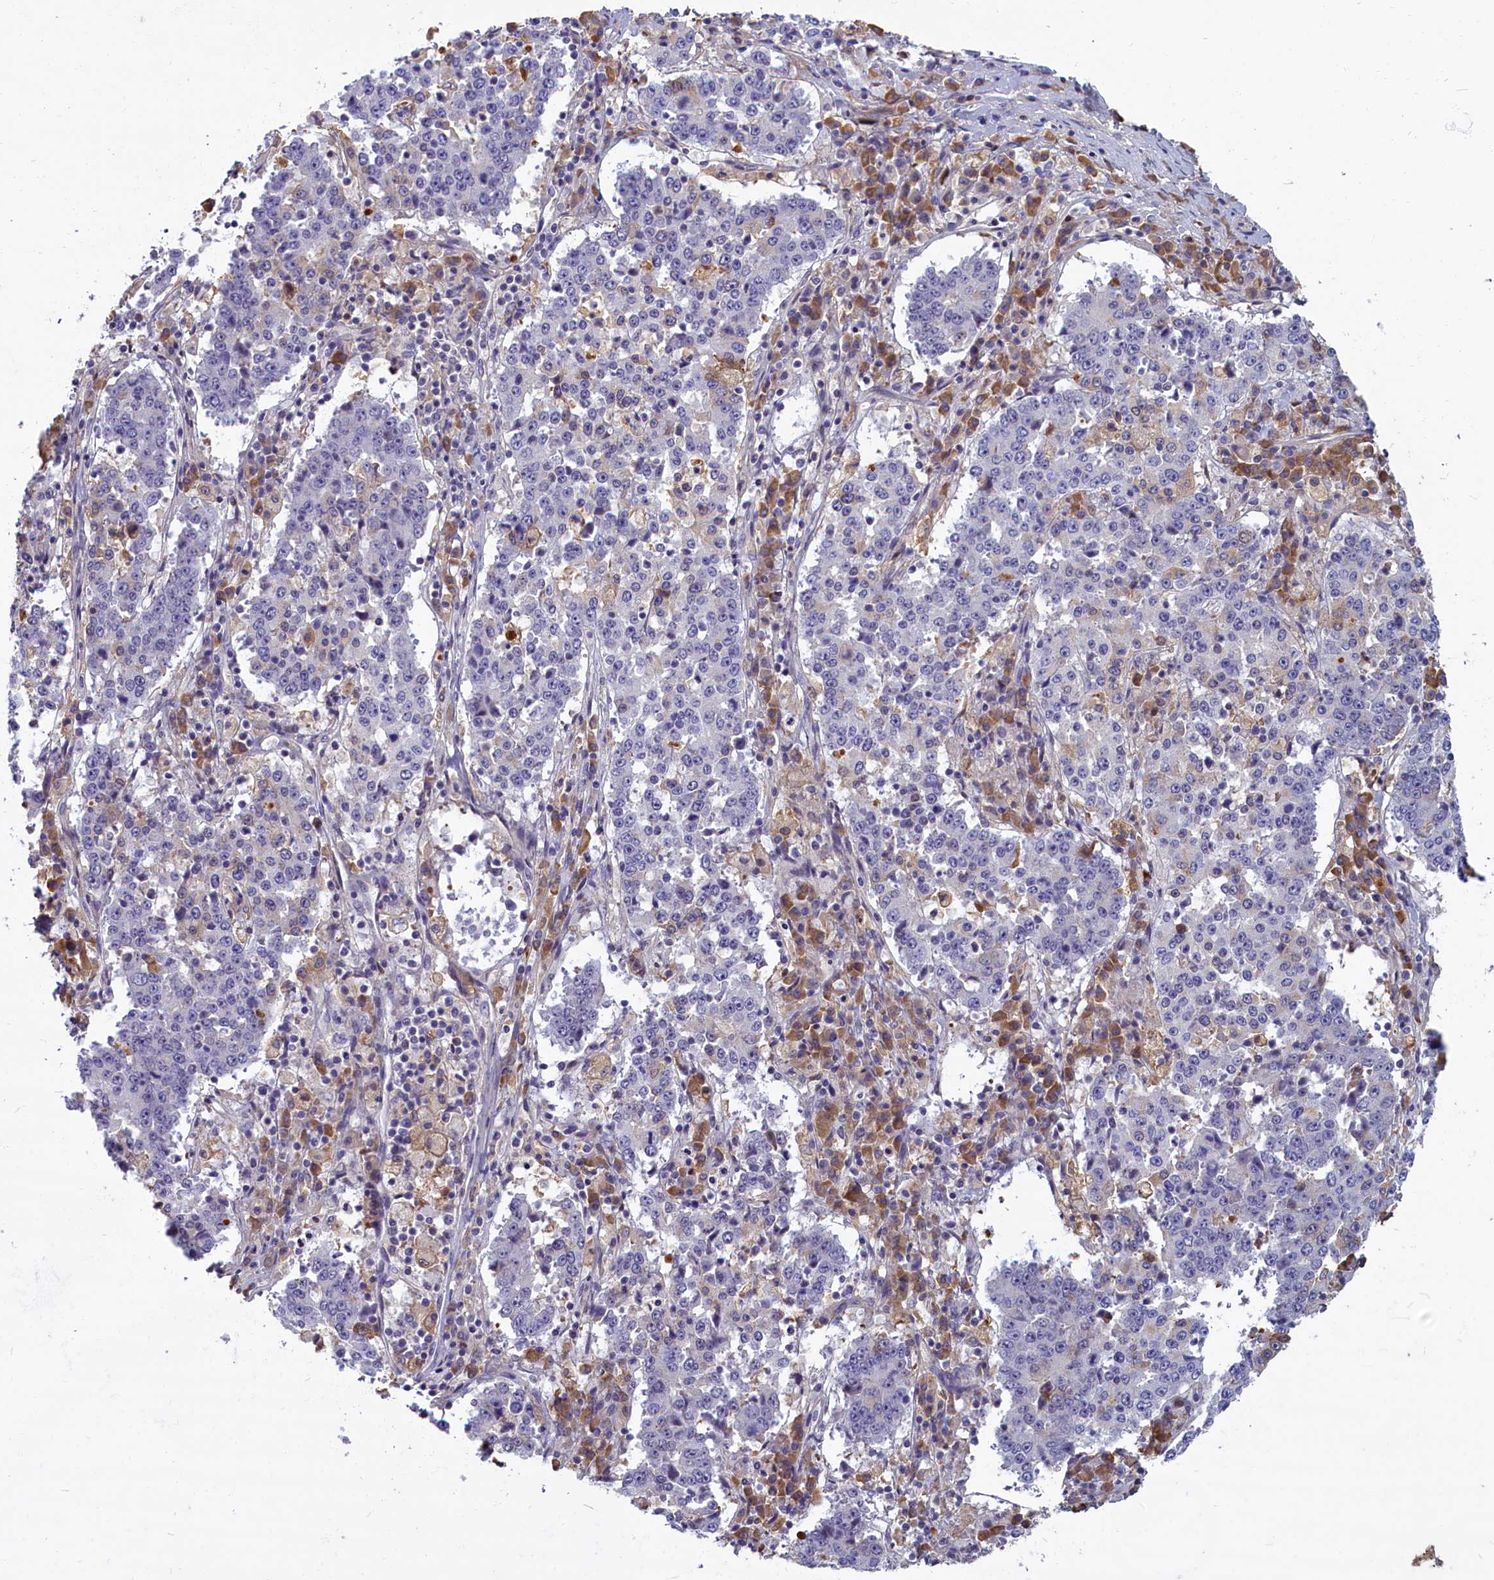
{"staining": {"intensity": "negative", "quantity": "none", "location": "none"}, "tissue": "stomach cancer", "cell_type": "Tumor cells", "image_type": "cancer", "snomed": [{"axis": "morphology", "description": "Adenocarcinoma, NOS"}, {"axis": "topography", "description": "Stomach"}], "caption": "Immunohistochemistry (IHC) histopathology image of neoplastic tissue: human adenocarcinoma (stomach) stained with DAB (3,3'-diaminobenzidine) exhibits no significant protein positivity in tumor cells.", "gene": "SV2C", "patient": {"sex": "male", "age": 59}}